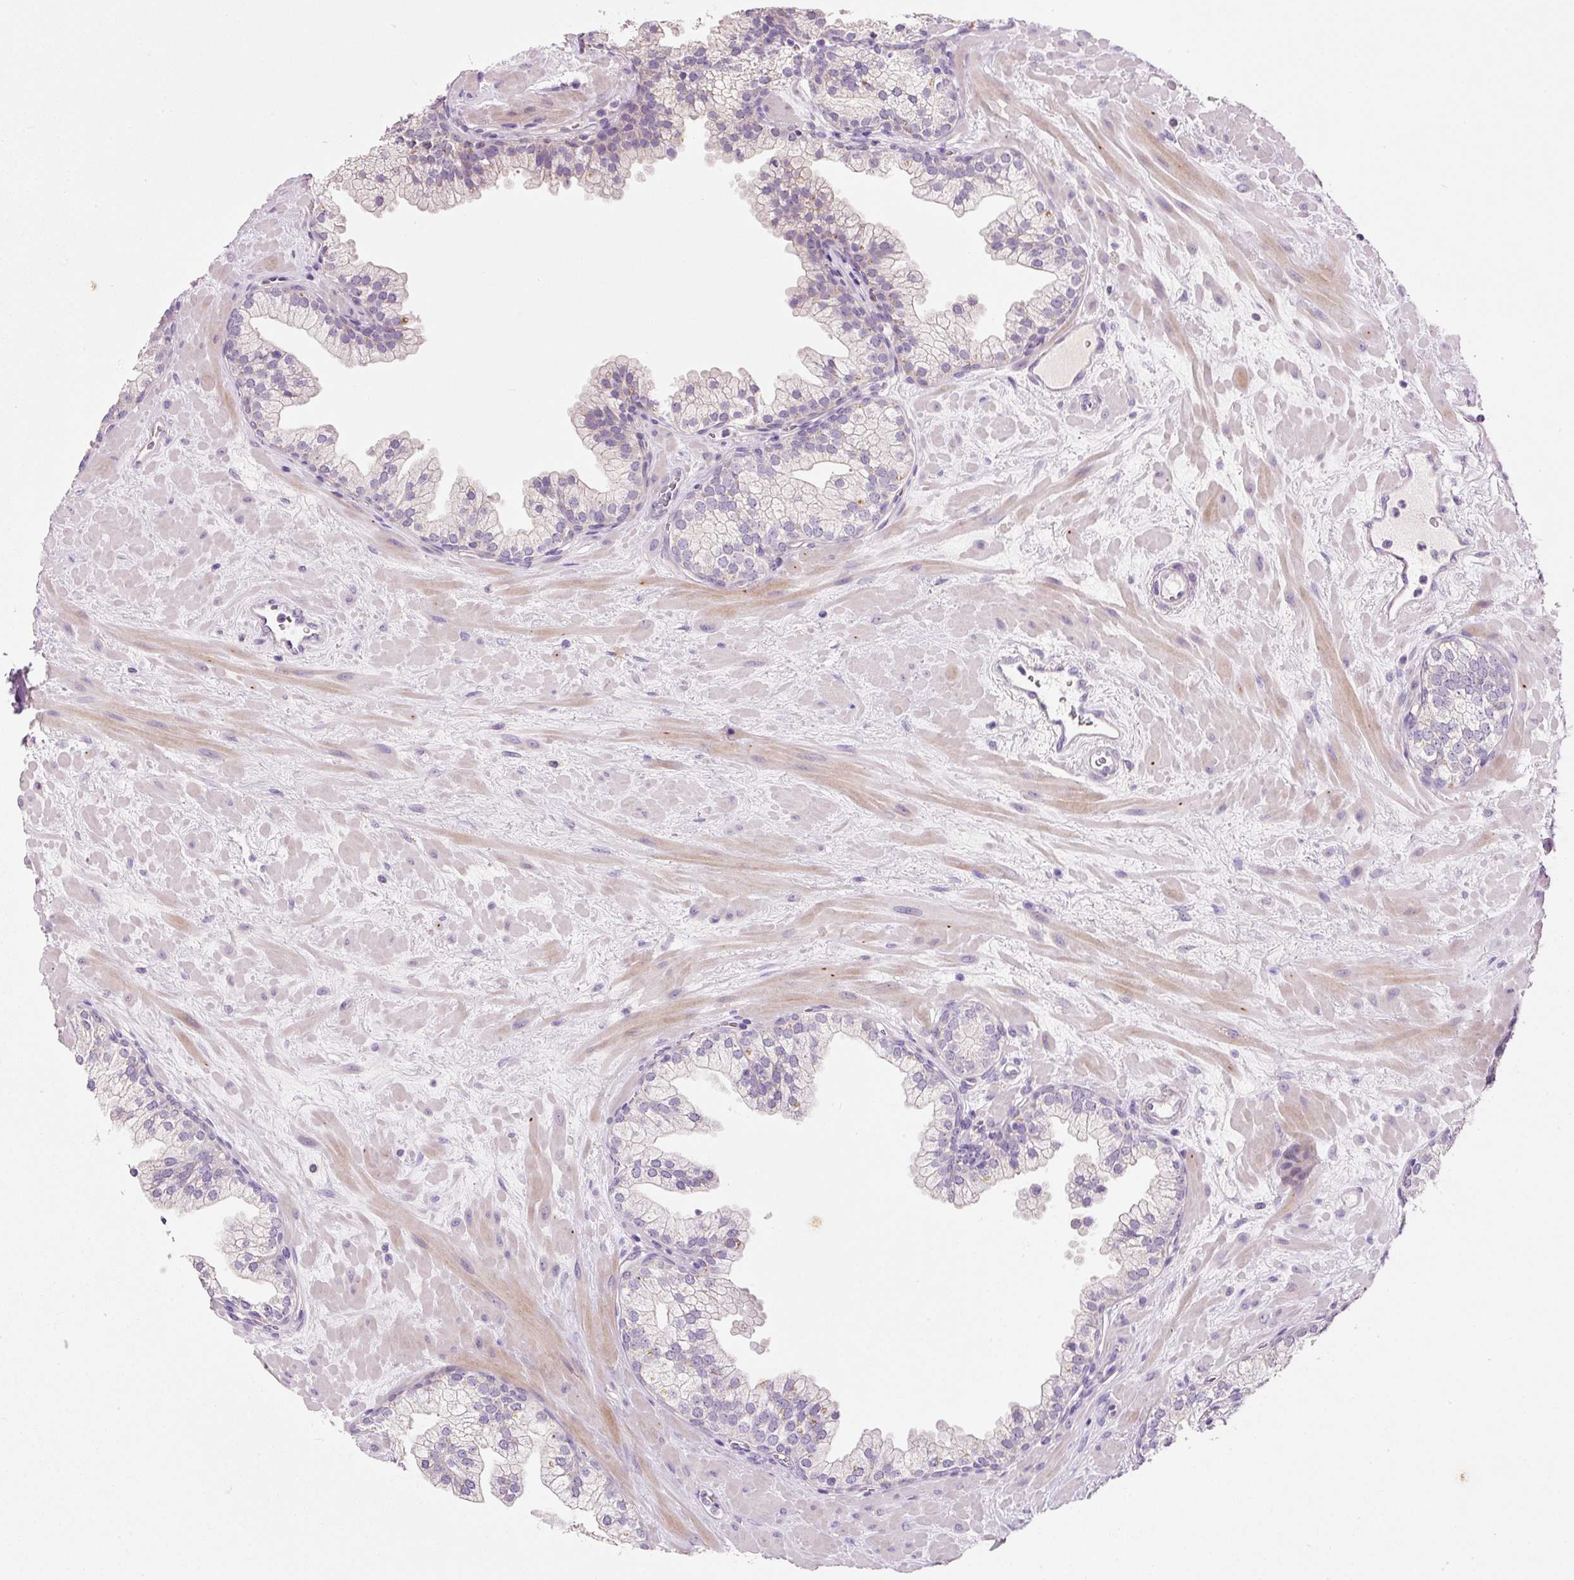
{"staining": {"intensity": "negative", "quantity": "none", "location": "none"}, "tissue": "prostate", "cell_type": "Glandular cells", "image_type": "normal", "snomed": [{"axis": "morphology", "description": "Normal tissue, NOS"}, {"axis": "topography", "description": "Prostate"}, {"axis": "topography", "description": "Peripheral nerve tissue"}], "caption": "High magnification brightfield microscopy of benign prostate stained with DAB (brown) and counterstained with hematoxylin (blue): glandular cells show no significant positivity.", "gene": "TENT5C", "patient": {"sex": "male", "age": 61}}